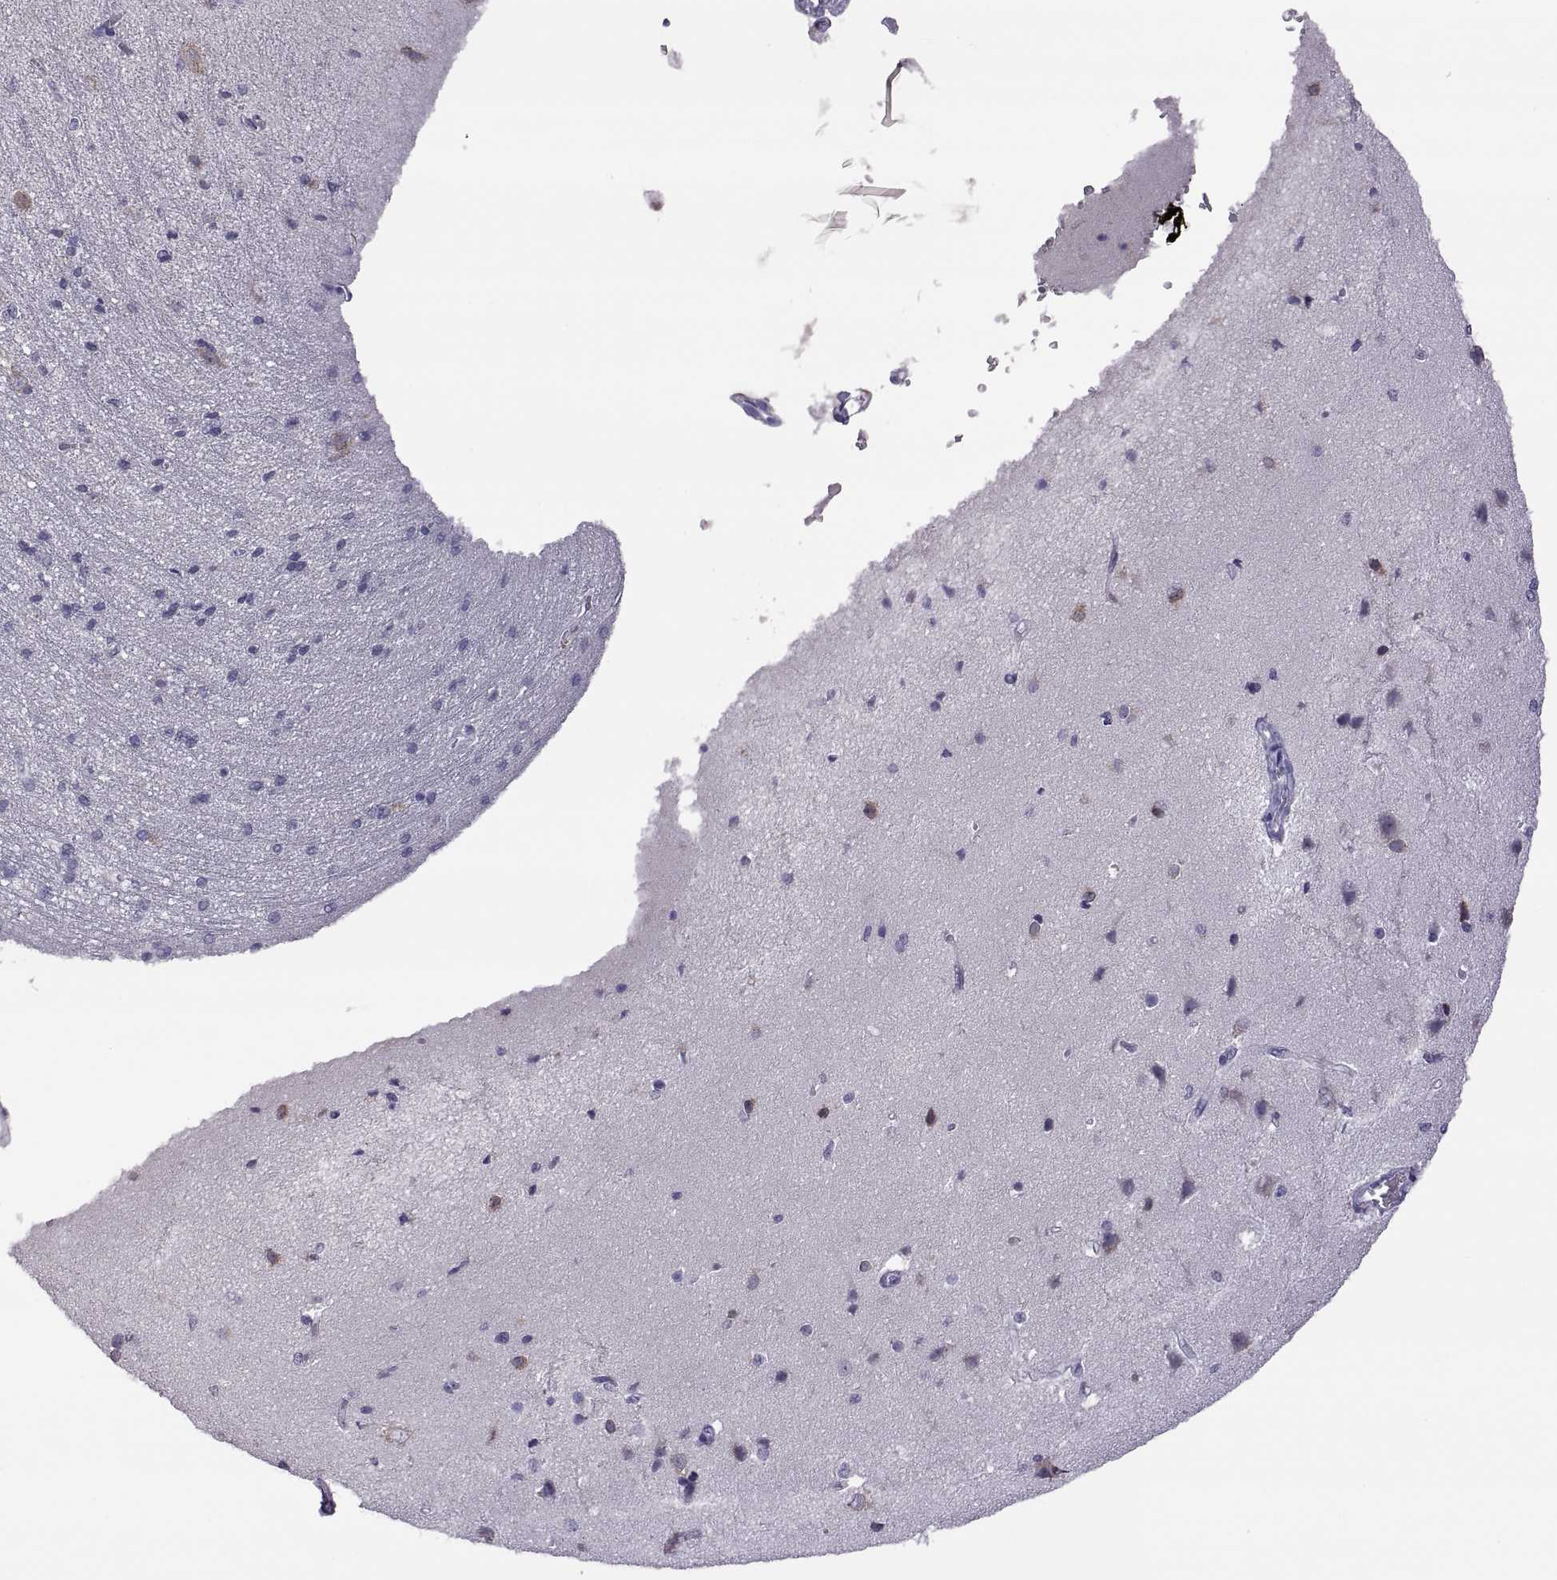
{"staining": {"intensity": "negative", "quantity": "none", "location": "none"}, "tissue": "cerebral cortex", "cell_type": "Endothelial cells", "image_type": "normal", "snomed": [{"axis": "morphology", "description": "Normal tissue, NOS"}, {"axis": "topography", "description": "Cerebral cortex"}], "caption": "This is a histopathology image of immunohistochemistry (IHC) staining of unremarkable cerebral cortex, which shows no expression in endothelial cells. (IHC, brightfield microscopy, high magnification).", "gene": "RDM1", "patient": {"sex": "male", "age": 37}}